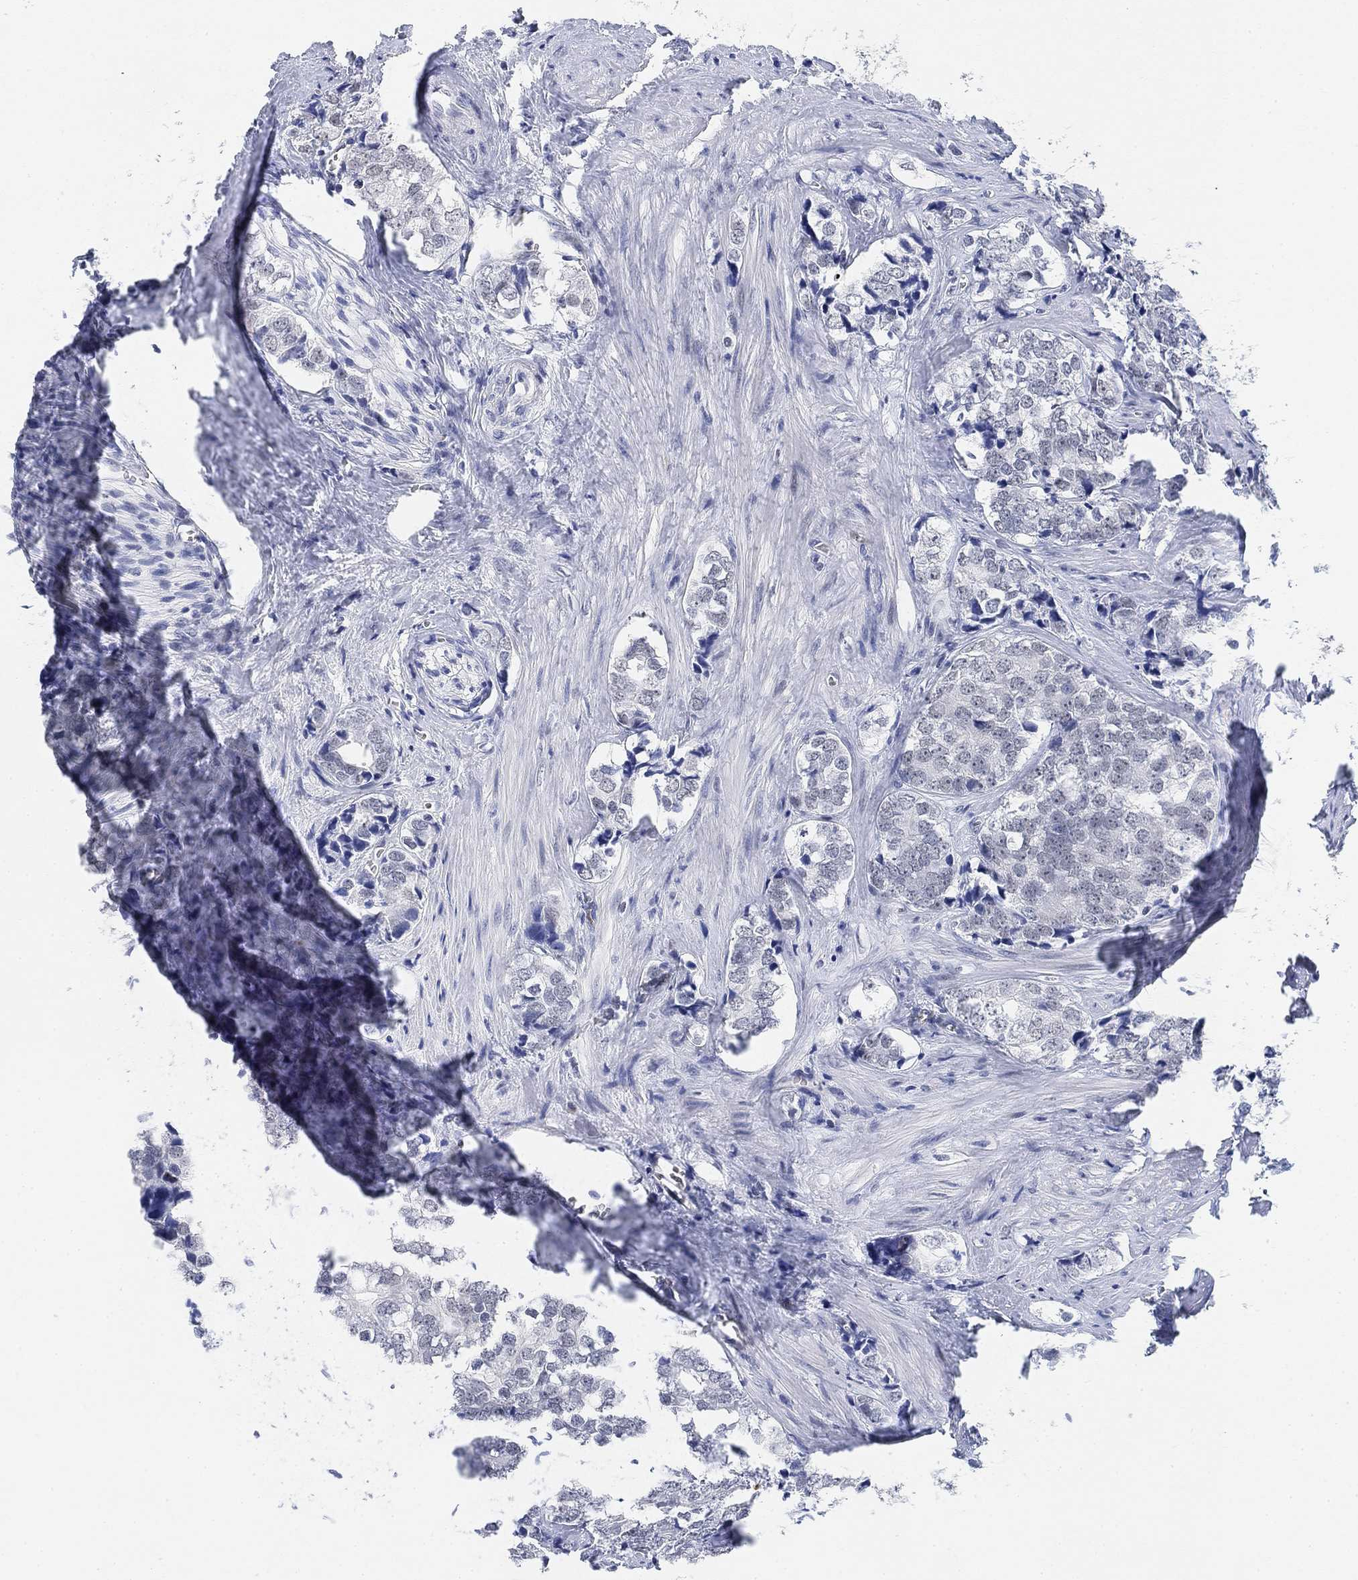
{"staining": {"intensity": "negative", "quantity": "none", "location": "none"}, "tissue": "prostate cancer", "cell_type": "Tumor cells", "image_type": "cancer", "snomed": [{"axis": "morphology", "description": "Adenocarcinoma, NOS"}, {"axis": "topography", "description": "Prostate and seminal vesicle, NOS"}], "caption": "Immunohistochemical staining of adenocarcinoma (prostate) demonstrates no significant expression in tumor cells. The staining is performed using DAB (3,3'-diaminobenzidine) brown chromogen with nuclei counter-stained in using hematoxylin.", "gene": "PAX6", "patient": {"sex": "male", "age": 63}}